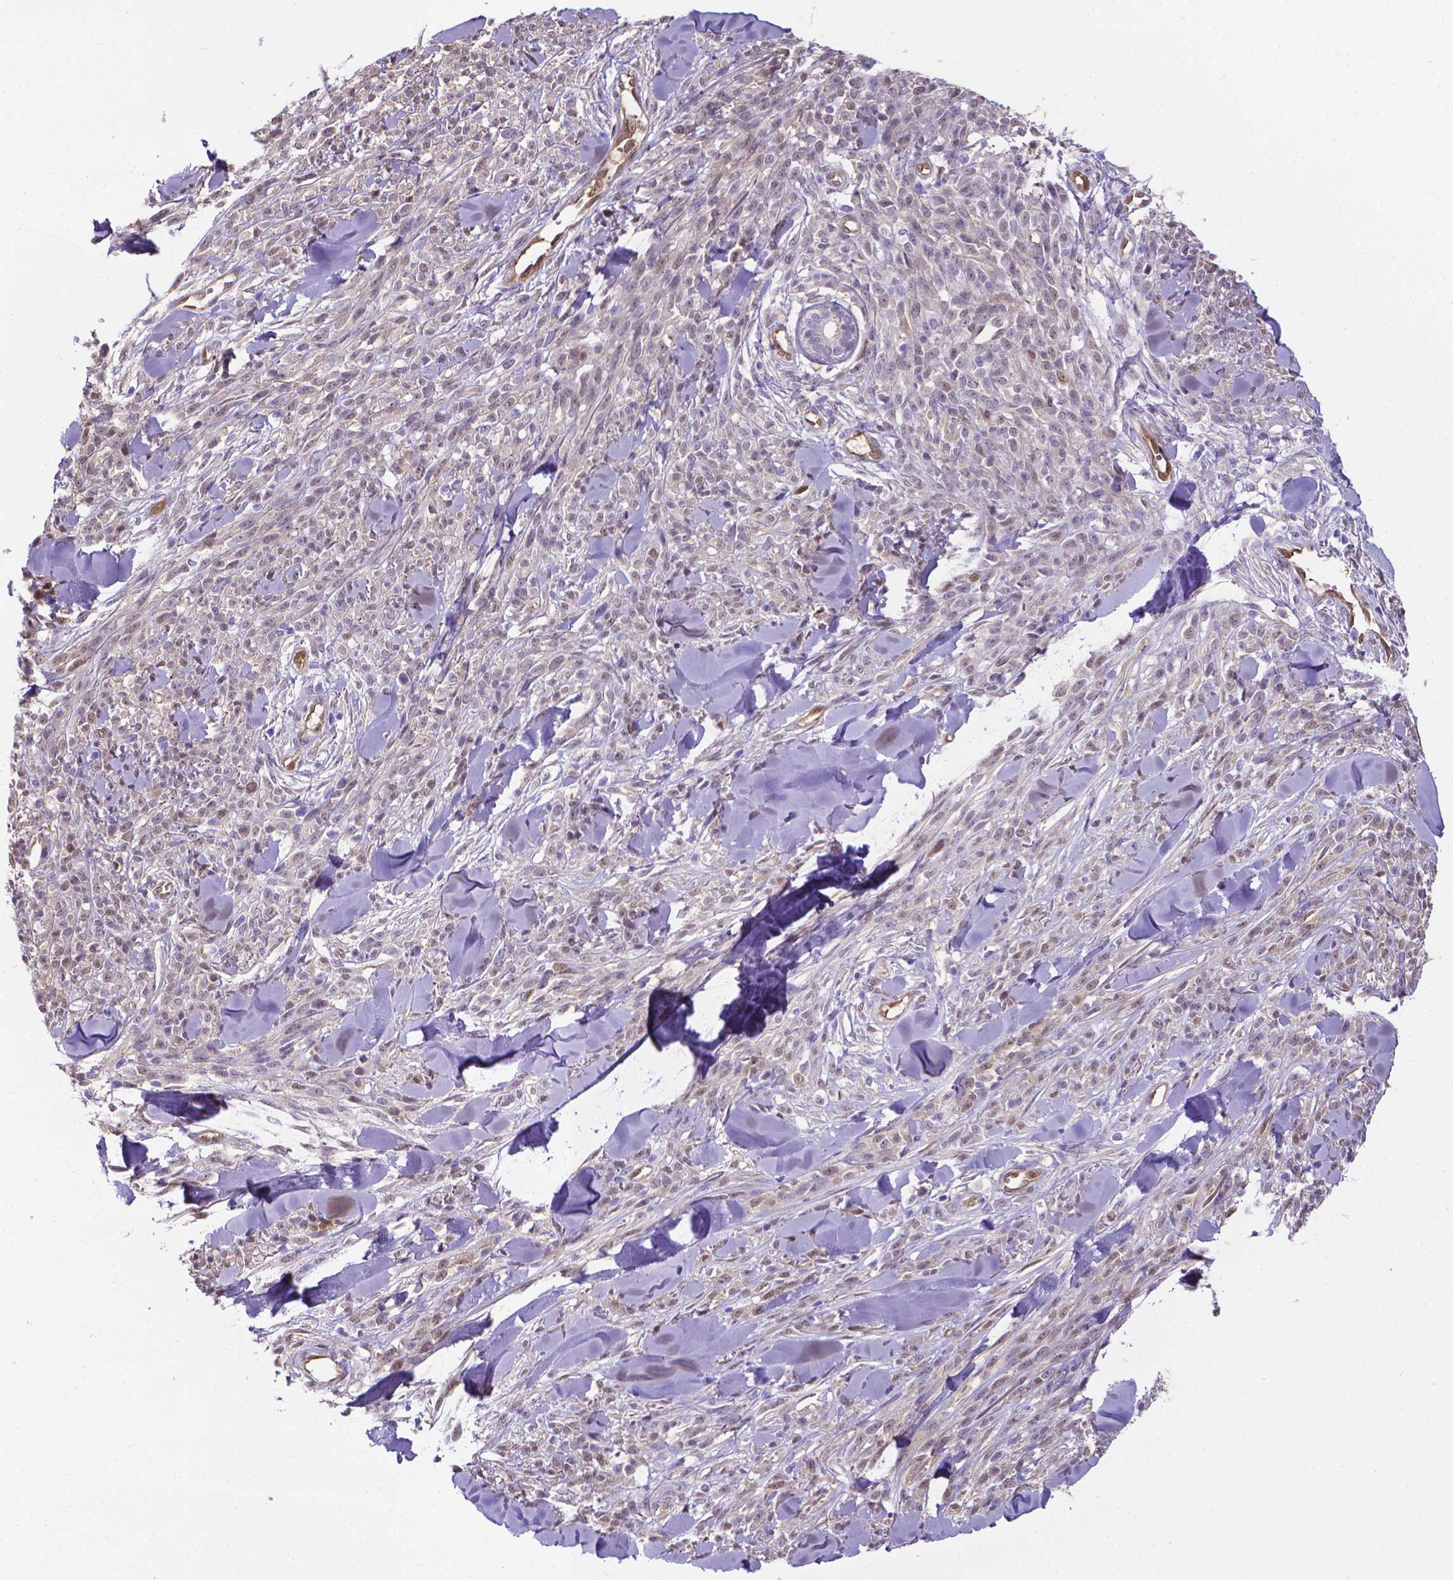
{"staining": {"intensity": "negative", "quantity": "none", "location": "none"}, "tissue": "melanoma", "cell_type": "Tumor cells", "image_type": "cancer", "snomed": [{"axis": "morphology", "description": "Malignant melanoma, NOS"}, {"axis": "topography", "description": "Skin"}, {"axis": "topography", "description": "Skin of trunk"}], "caption": "Tumor cells show no significant protein staining in melanoma. (DAB (3,3'-diaminobenzidine) immunohistochemistry (IHC) visualized using brightfield microscopy, high magnification).", "gene": "CLIC4", "patient": {"sex": "male", "age": 74}}